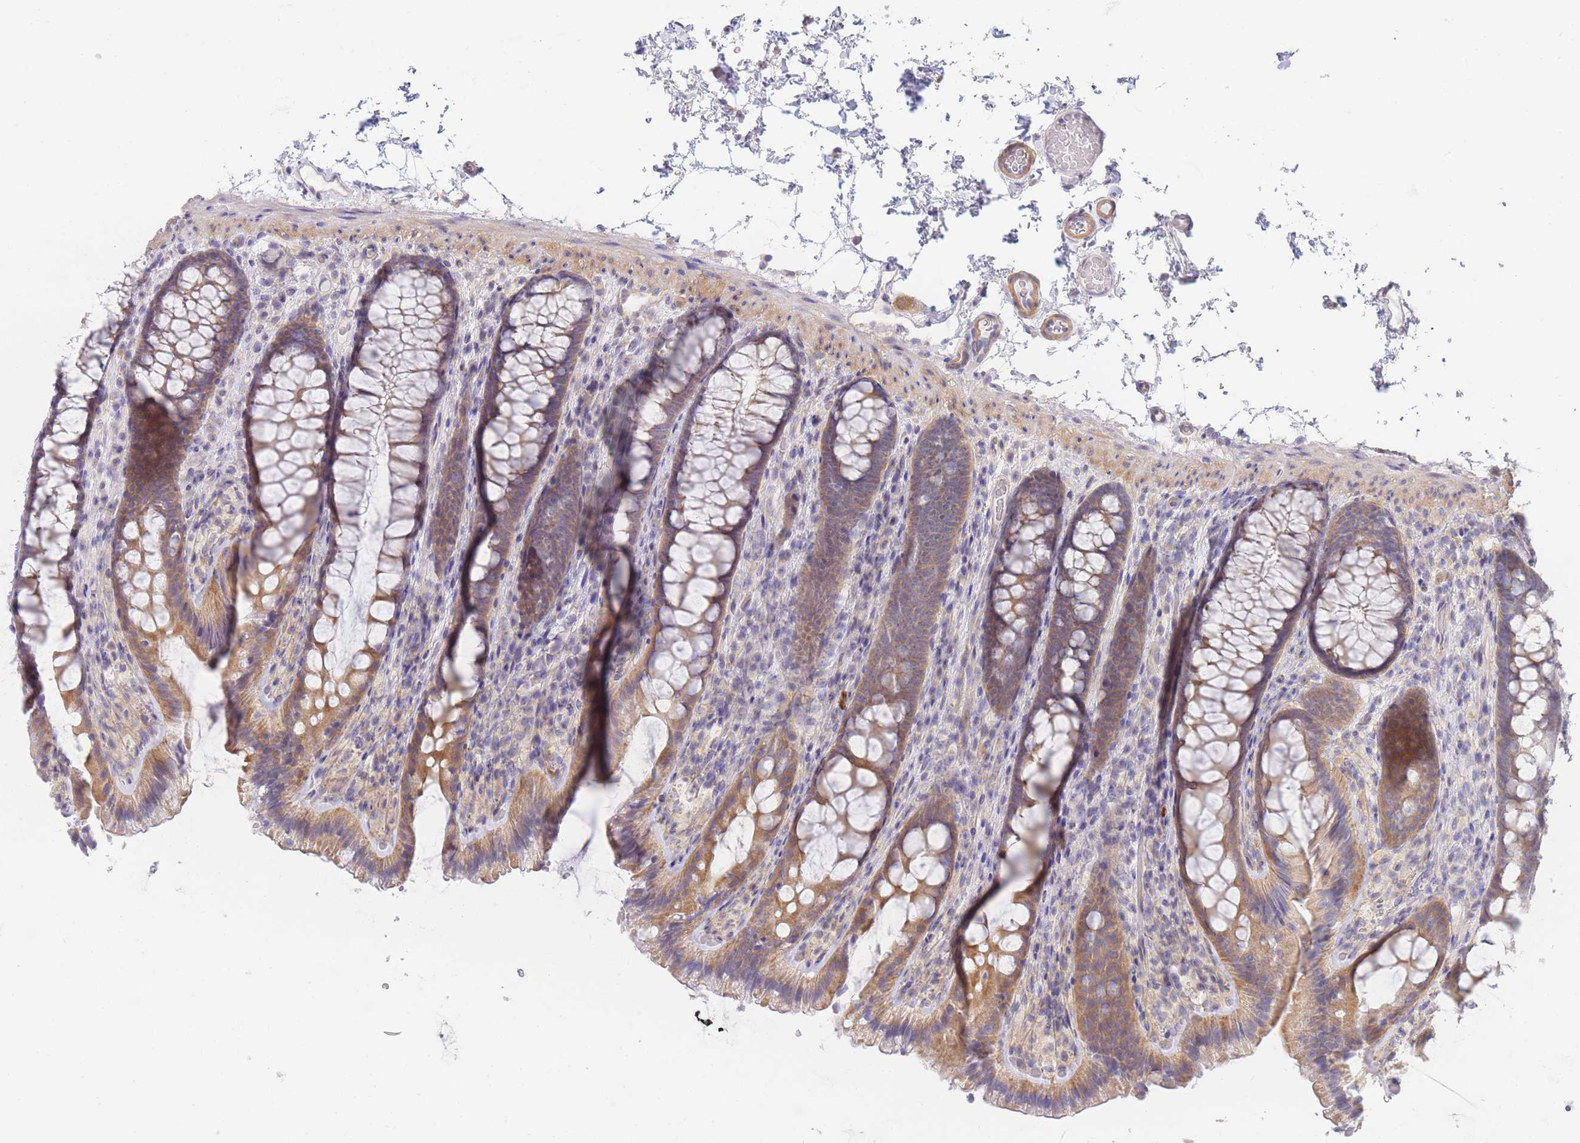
{"staining": {"intensity": "weak", "quantity": ">75%", "location": "cytoplasmic/membranous"}, "tissue": "colon", "cell_type": "Endothelial cells", "image_type": "normal", "snomed": [{"axis": "morphology", "description": "Normal tissue, NOS"}, {"axis": "topography", "description": "Colon"}], "caption": "DAB (3,3'-diaminobenzidine) immunohistochemical staining of unremarkable colon demonstrates weak cytoplasmic/membranous protein staining in approximately >75% of endothelial cells.", "gene": "SUGT1", "patient": {"sex": "male", "age": 46}}